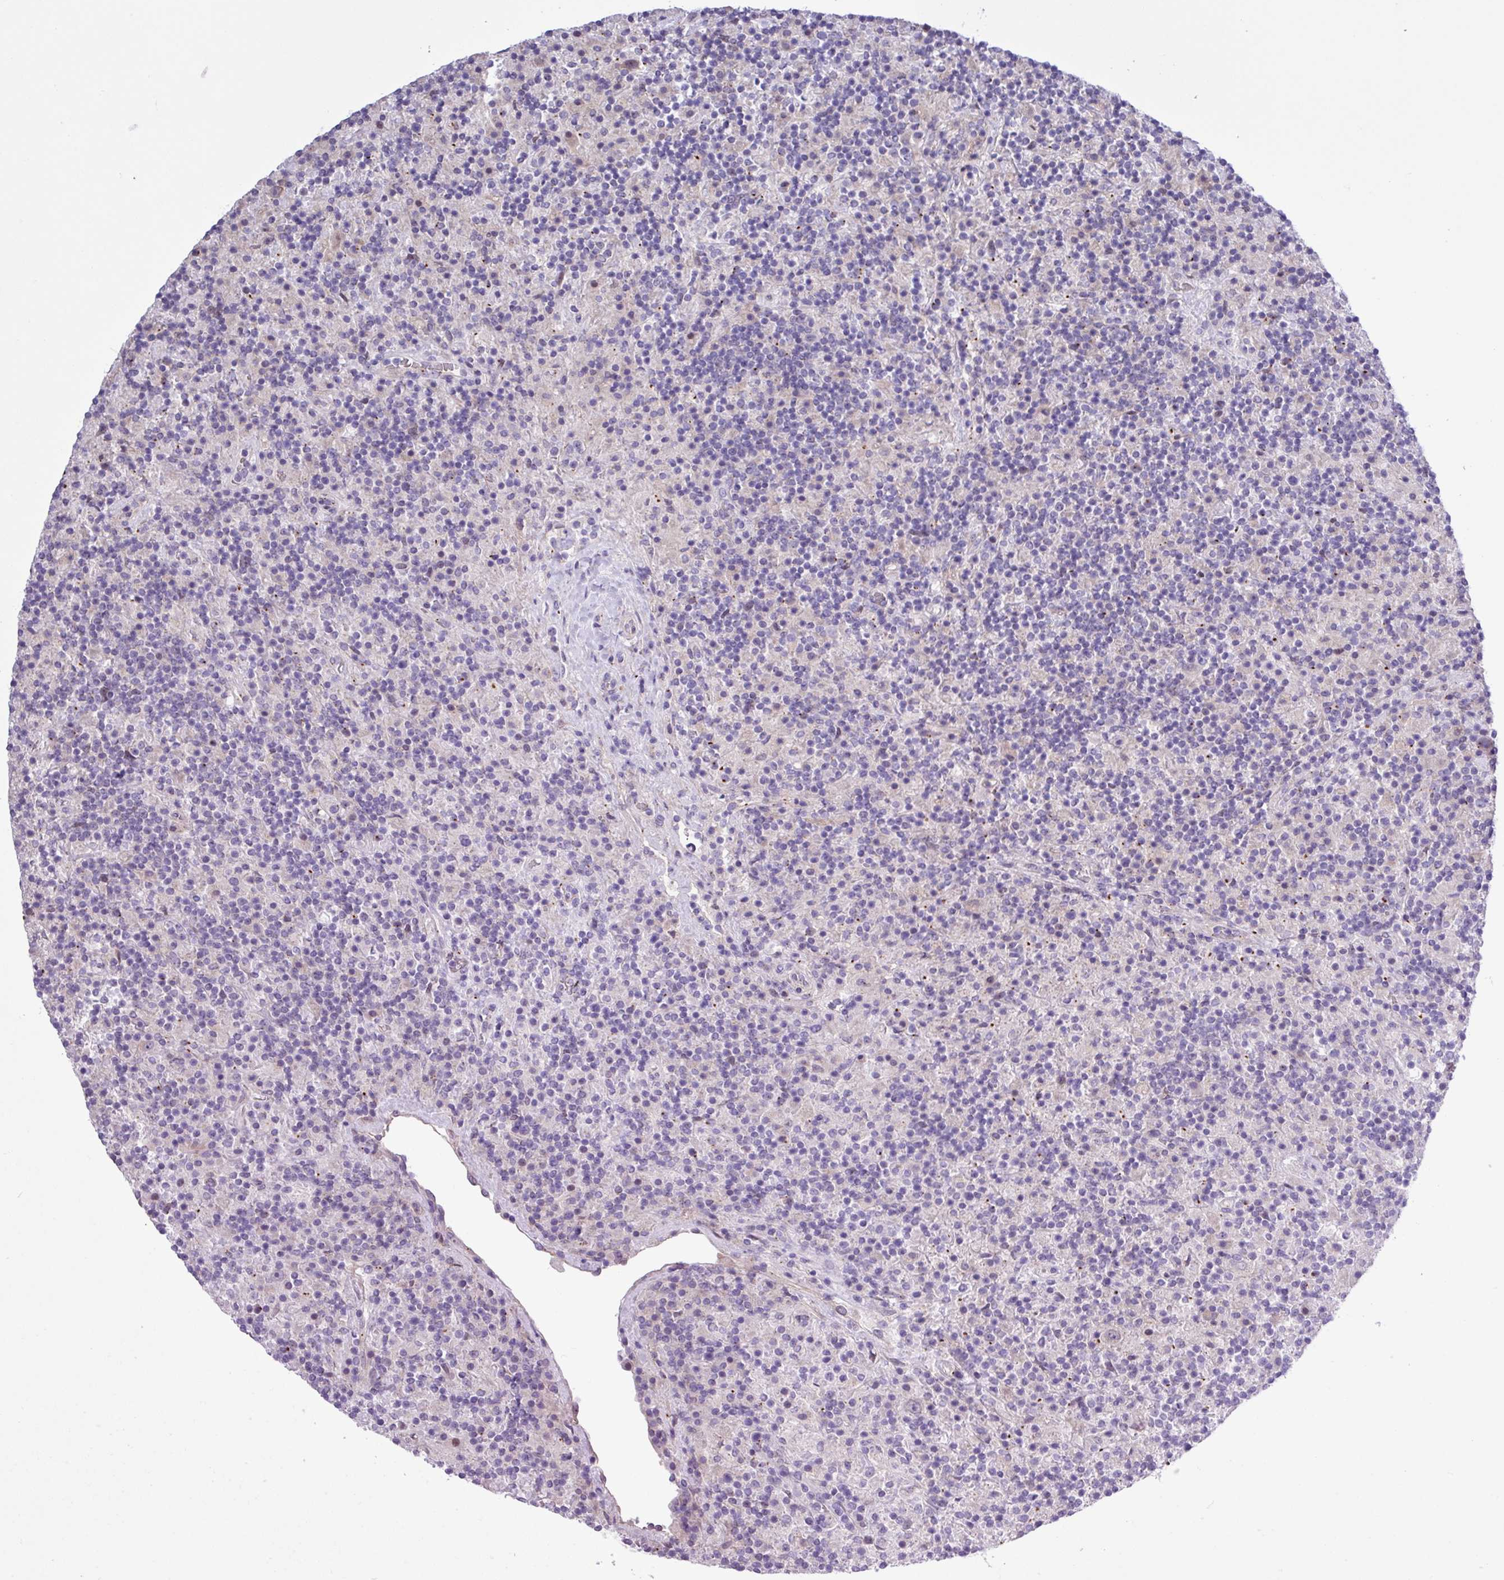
{"staining": {"intensity": "negative", "quantity": "none", "location": "none"}, "tissue": "lymphoma", "cell_type": "Tumor cells", "image_type": "cancer", "snomed": [{"axis": "morphology", "description": "Hodgkin's disease, NOS"}, {"axis": "topography", "description": "Lymph node"}], "caption": "Immunohistochemistry (IHC) micrograph of neoplastic tissue: human Hodgkin's disease stained with DAB demonstrates no significant protein positivity in tumor cells. (DAB (3,3'-diaminobenzidine) immunohistochemistry visualized using brightfield microscopy, high magnification).", "gene": "SPINK8", "patient": {"sex": "male", "age": 70}}